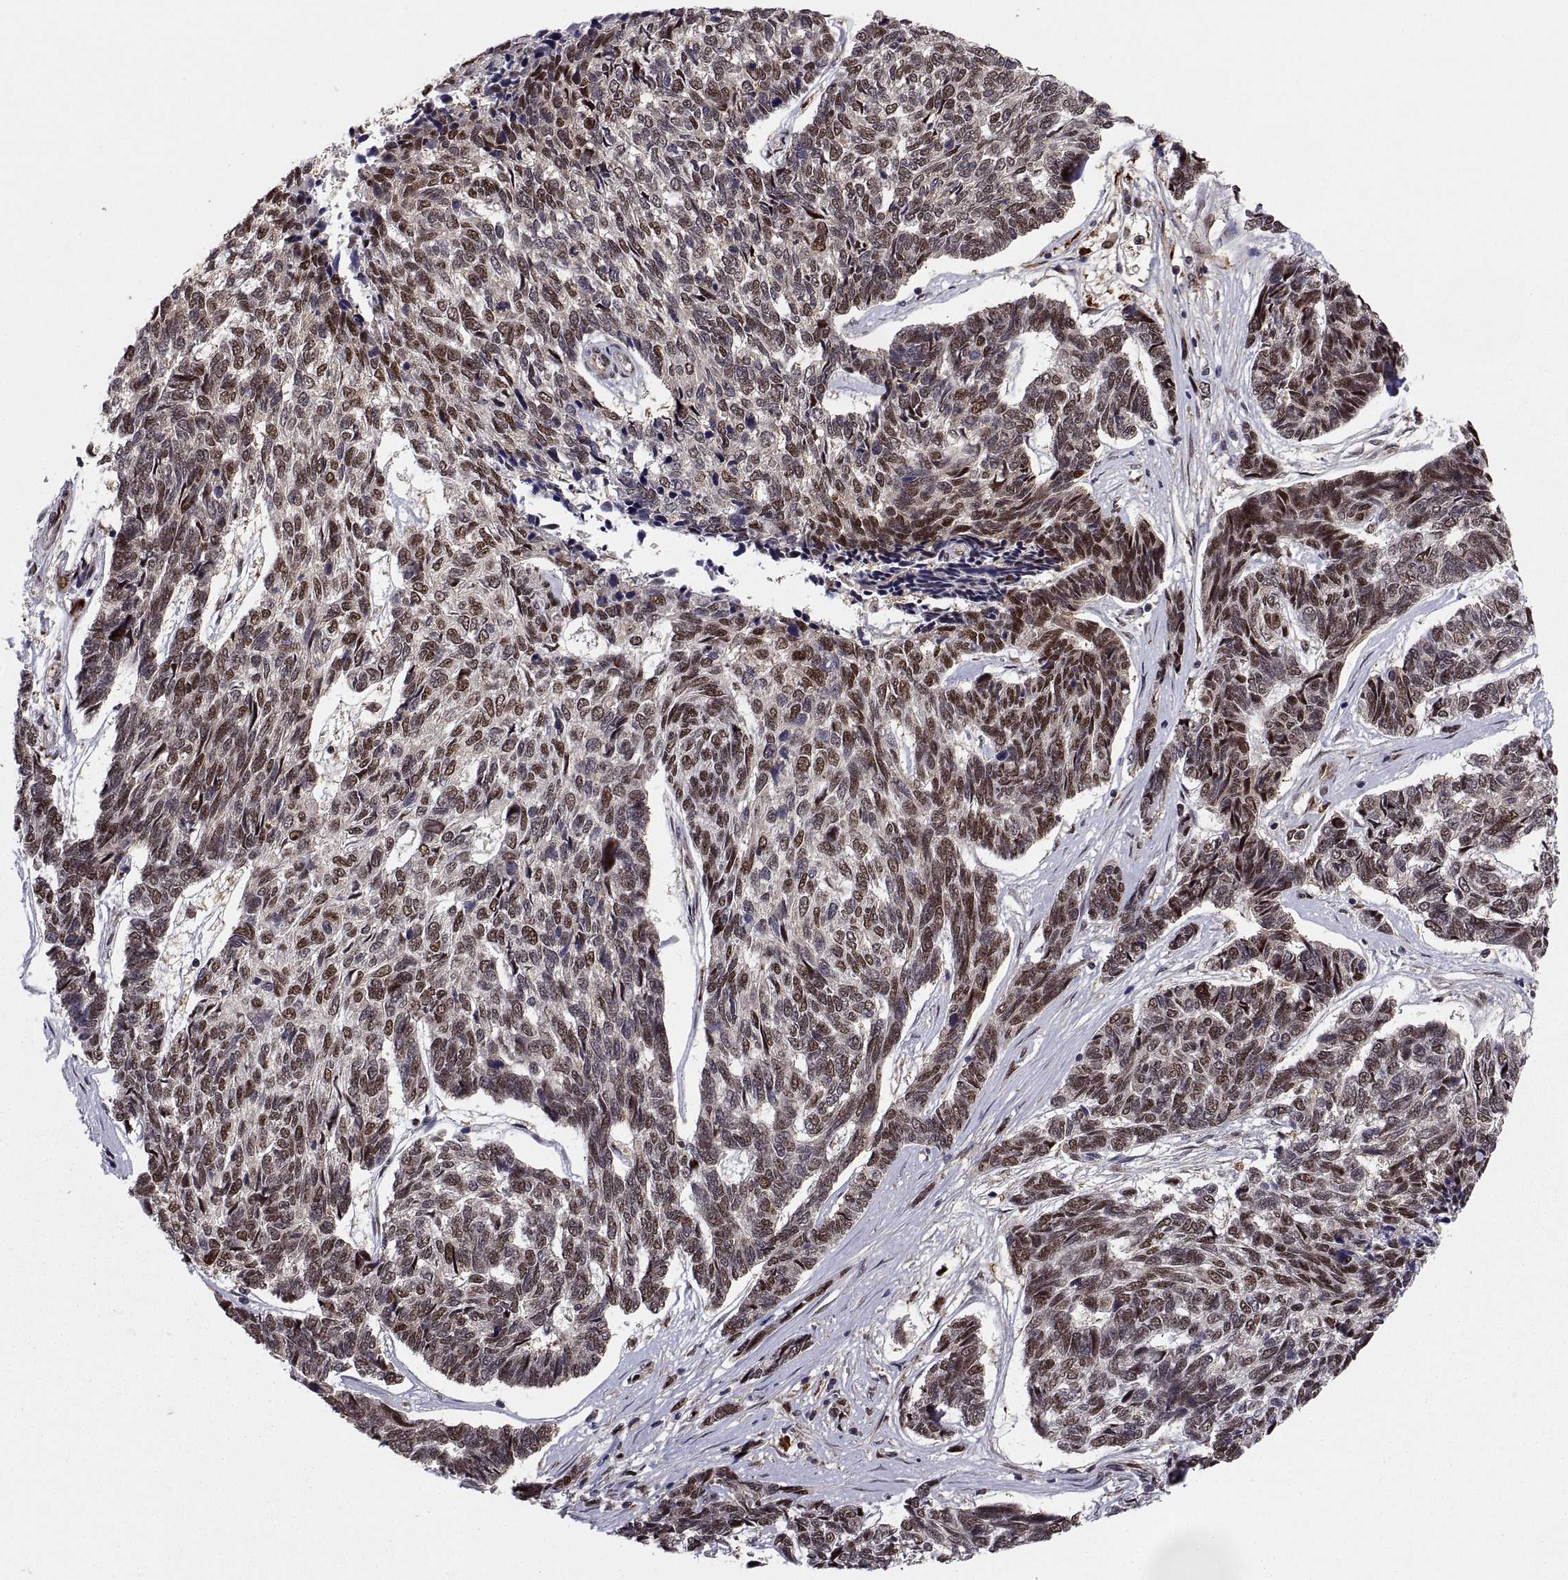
{"staining": {"intensity": "moderate", "quantity": ">75%", "location": "nuclear"}, "tissue": "skin cancer", "cell_type": "Tumor cells", "image_type": "cancer", "snomed": [{"axis": "morphology", "description": "Basal cell carcinoma"}, {"axis": "topography", "description": "Skin"}], "caption": "A medium amount of moderate nuclear staining is present in about >75% of tumor cells in skin cancer (basal cell carcinoma) tissue.", "gene": "PSMC2", "patient": {"sex": "female", "age": 65}}